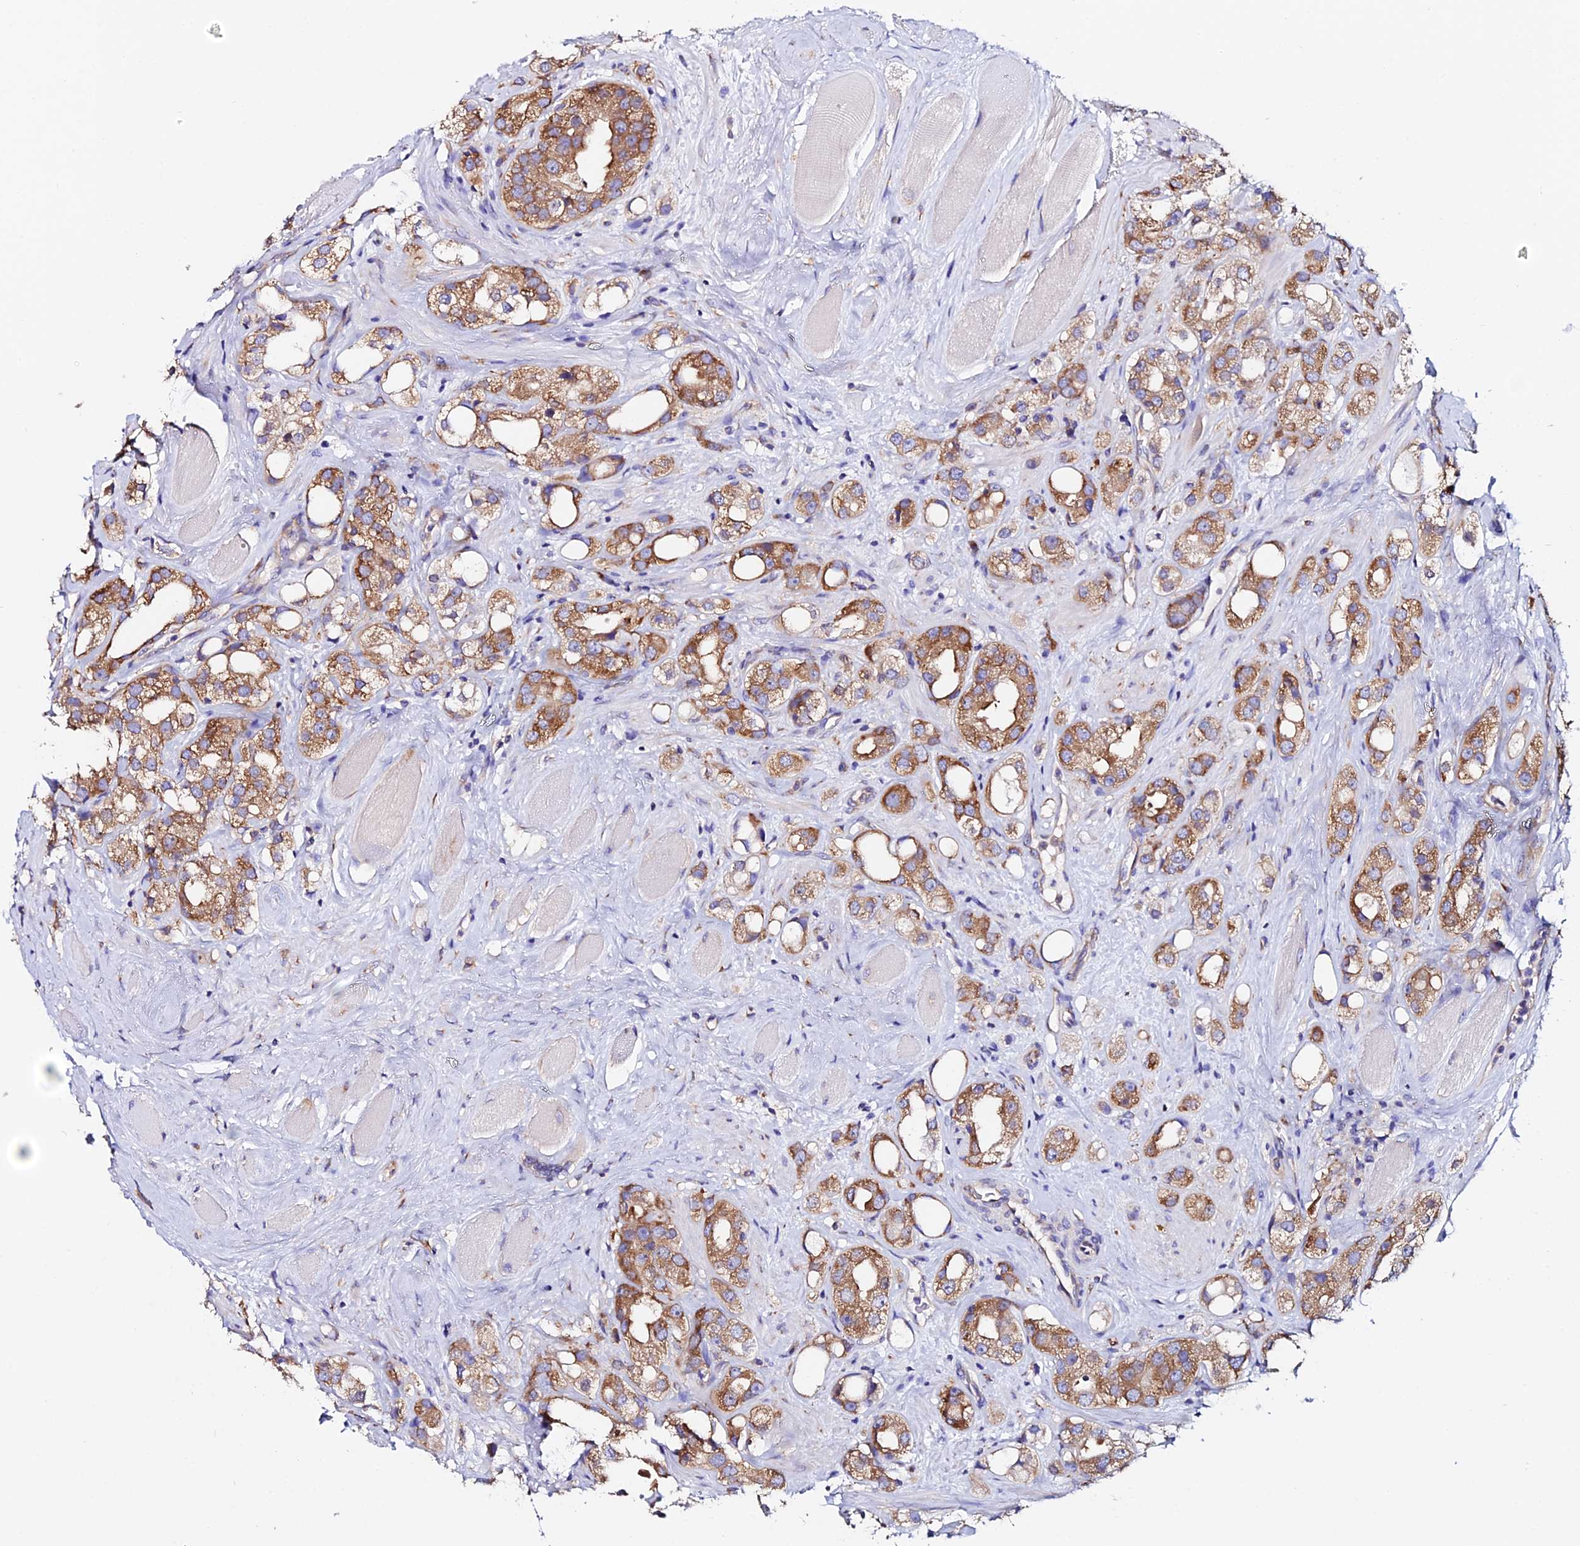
{"staining": {"intensity": "moderate", "quantity": ">75%", "location": "cytoplasmic/membranous"}, "tissue": "prostate cancer", "cell_type": "Tumor cells", "image_type": "cancer", "snomed": [{"axis": "morphology", "description": "Adenocarcinoma, NOS"}, {"axis": "topography", "description": "Prostate"}], "caption": "Moderate cytoplasmic/membranous positivity is seen in approximately >75% of tumor cells in prostate cancer (adenocarcinoma).", "gene": "EEF1G", "patient": {"sex": "male", "age": 79}}